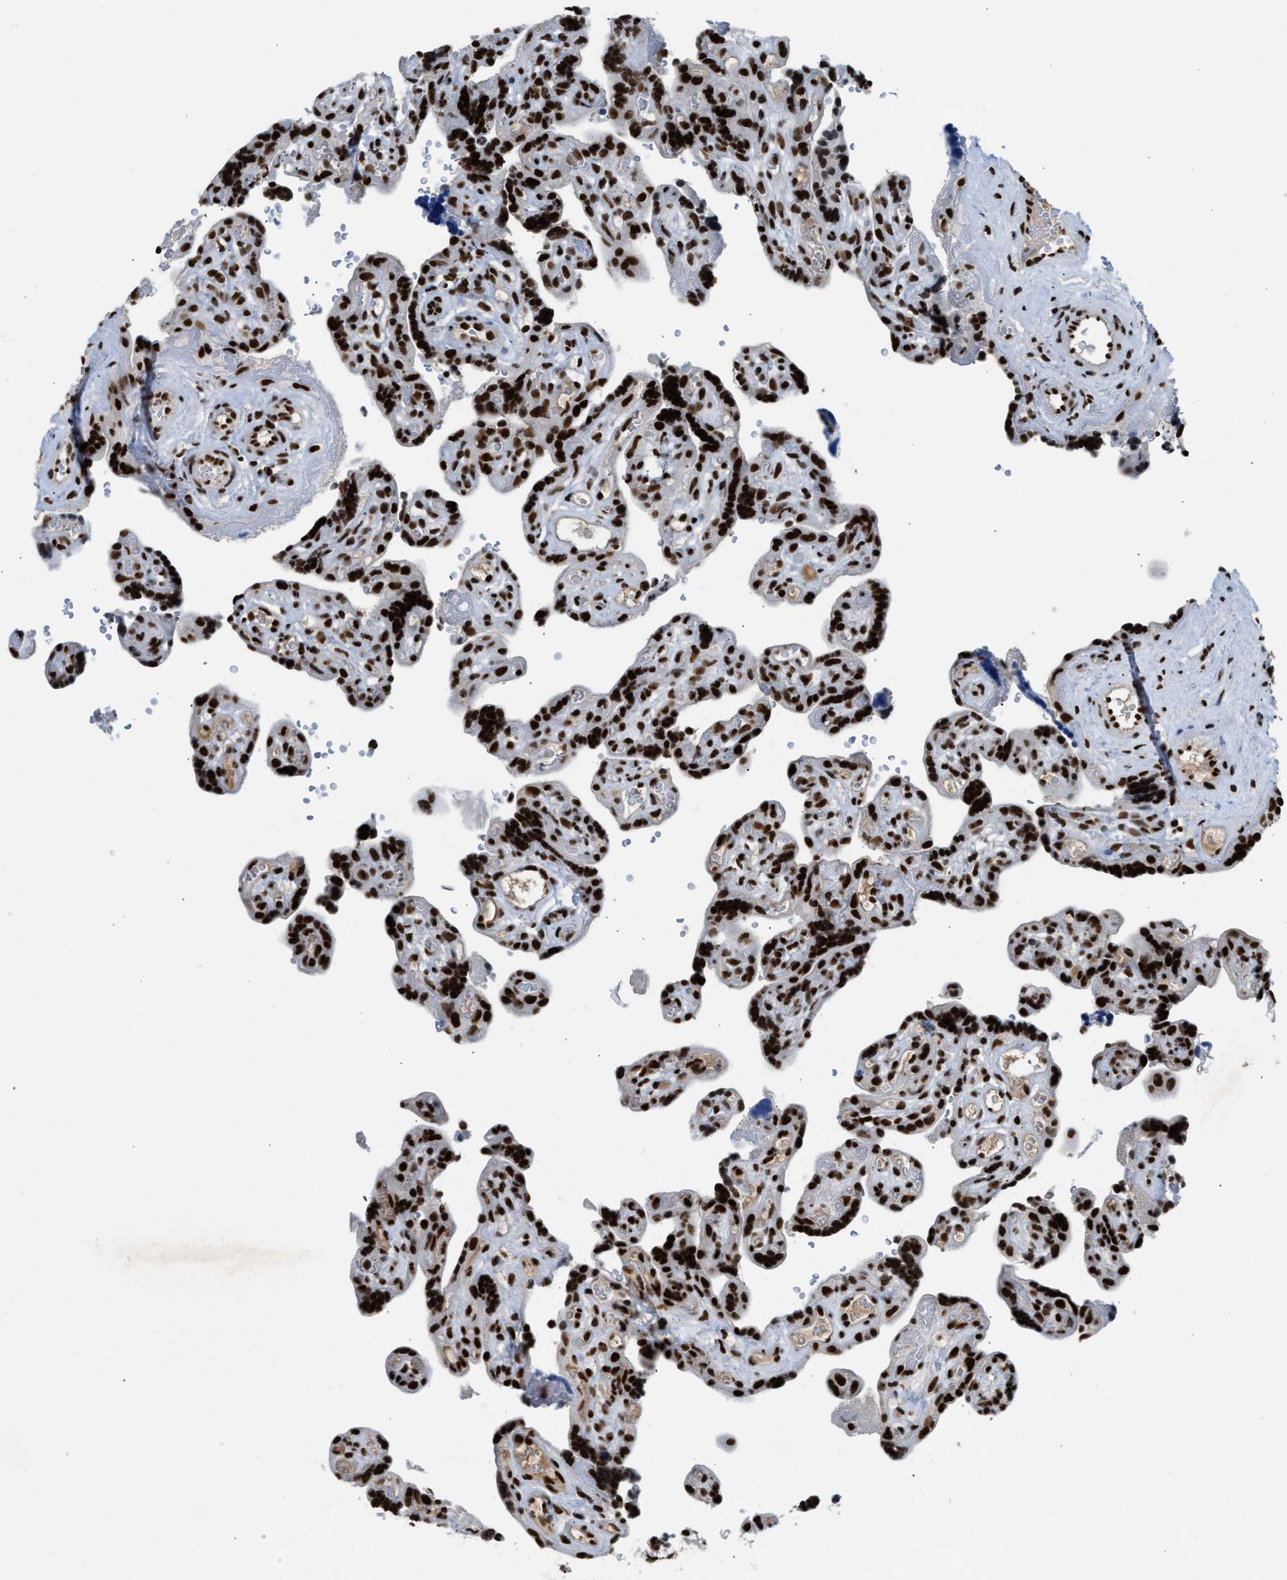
{"staining": {"intensity": "strong", "quantity": ">75%", "location": "nuclear"}, "tissue": "placenta", "cell_type": "Decidual cells", "image_type": "normal", "snomed": [{"axis": "morphology", "description": "Normal tissue, NOS"}, {"axis": "topography", "description": "Placenta"}], "caption": "Placenta stained with DAB immunohistochemistry (IHC) shows high levels of strong nuclear staining in about >75% of decidual cells. The staining was performed using DAB, with brown indicating positive protein expression. Nuclei are stained blue with hematoxylin.", "gene": "SCAF4", "patient": {"sex": "female", "age": 30}}